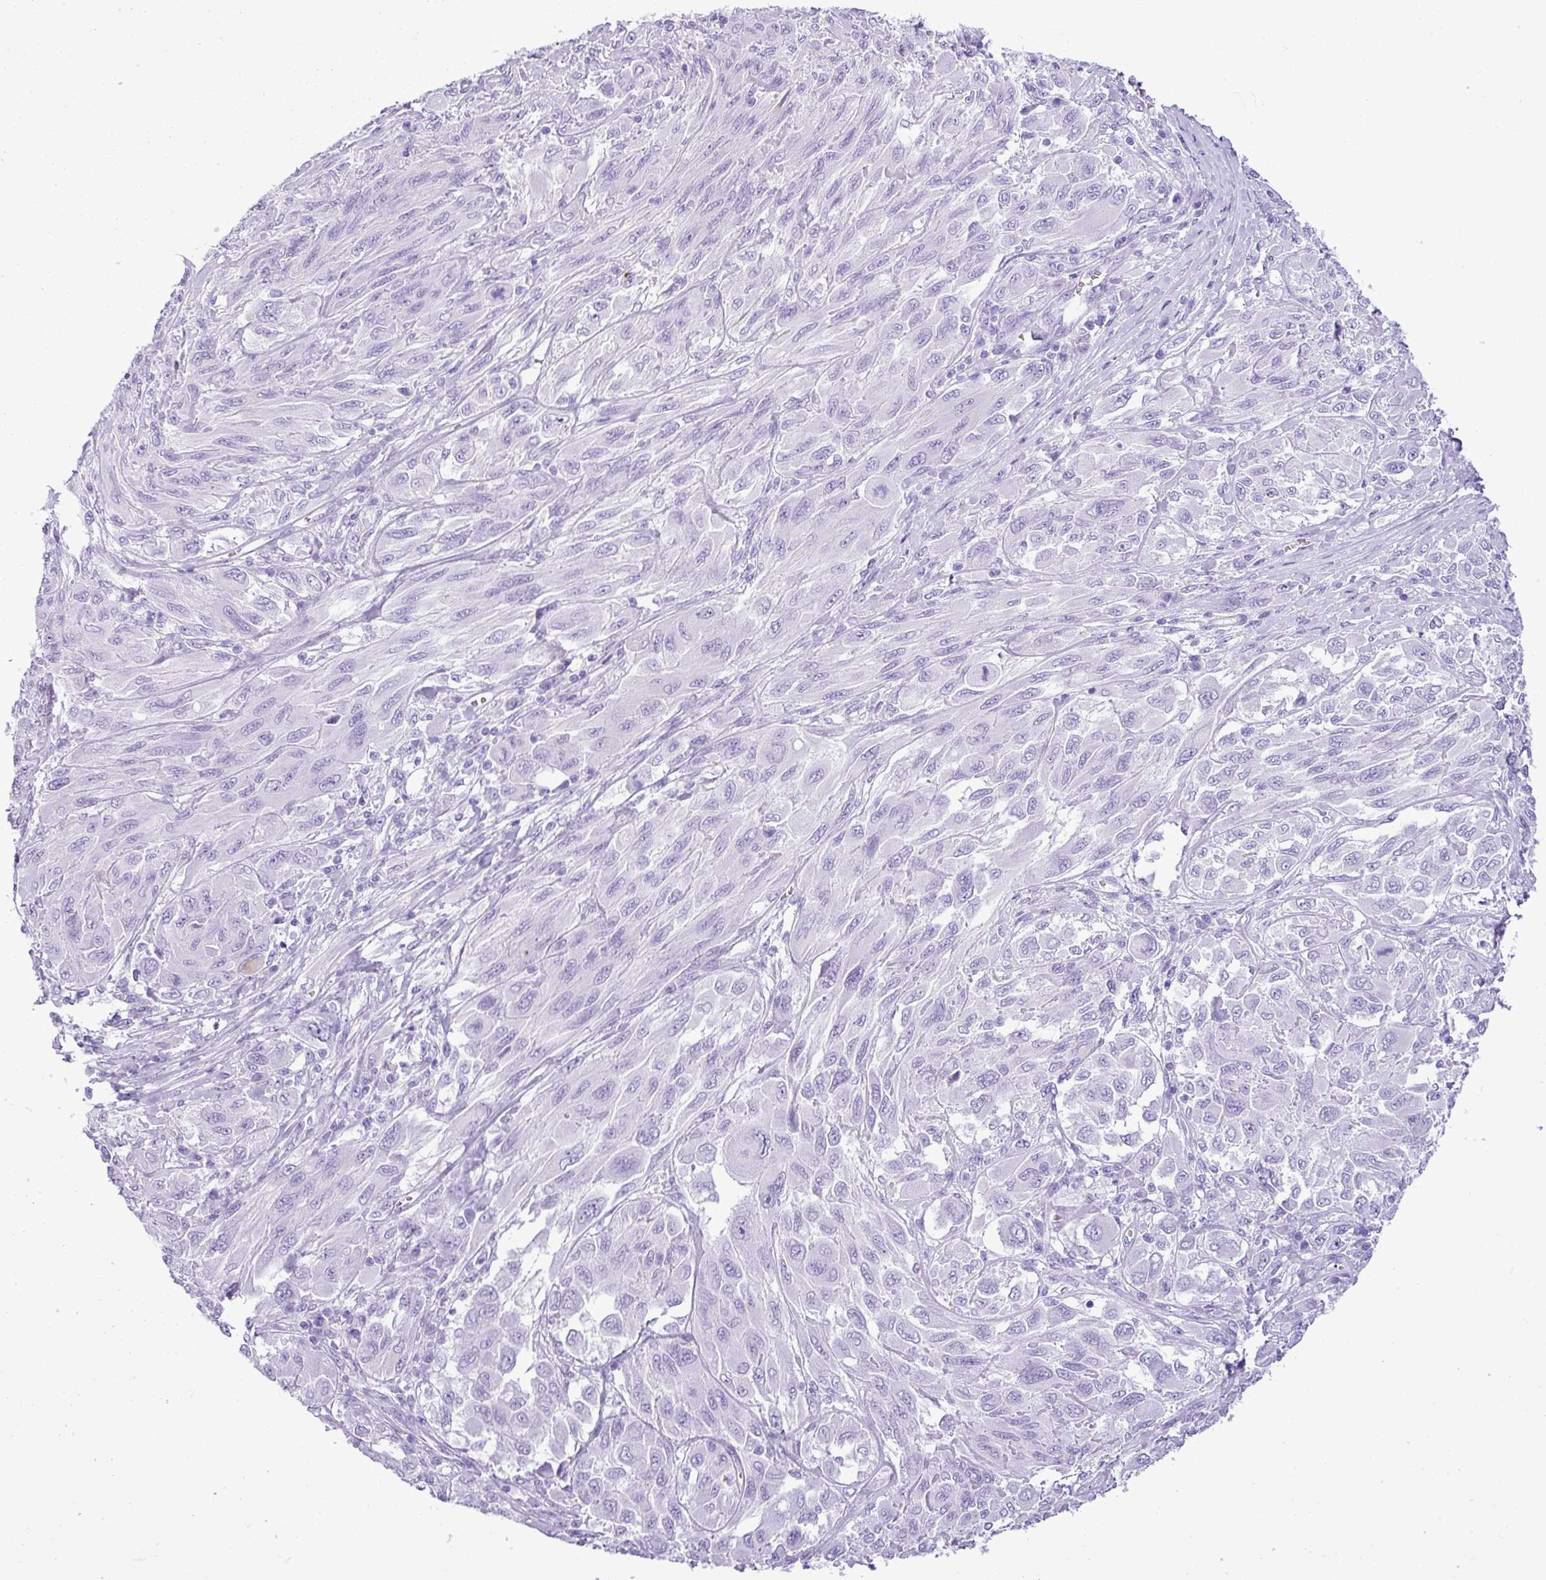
{"staining": {"intensity": "negative", "quantity": "none", "location": "none"}, "tissue": "melanoma", "cell_type": "Tumor cells", "image_type": "cancer", "snomed": [{"axis": "morphology", "description": "Malignant melanoma, NOS"}, {"axis": "topography", "description": "Skin"}], "caption": "A histopathology image of melanoma stained for a protein reveals no brown staining in tumor cells. The staining was performed using DAB (3,3'-diaminobenzidine) to visualize the protein expression in brown, while the nuclei were stained in blue with hematoxylin (Magnification: 20x).", "gene": "ZSCAN5A", "patient": {"sex": "female", "age": 91}}